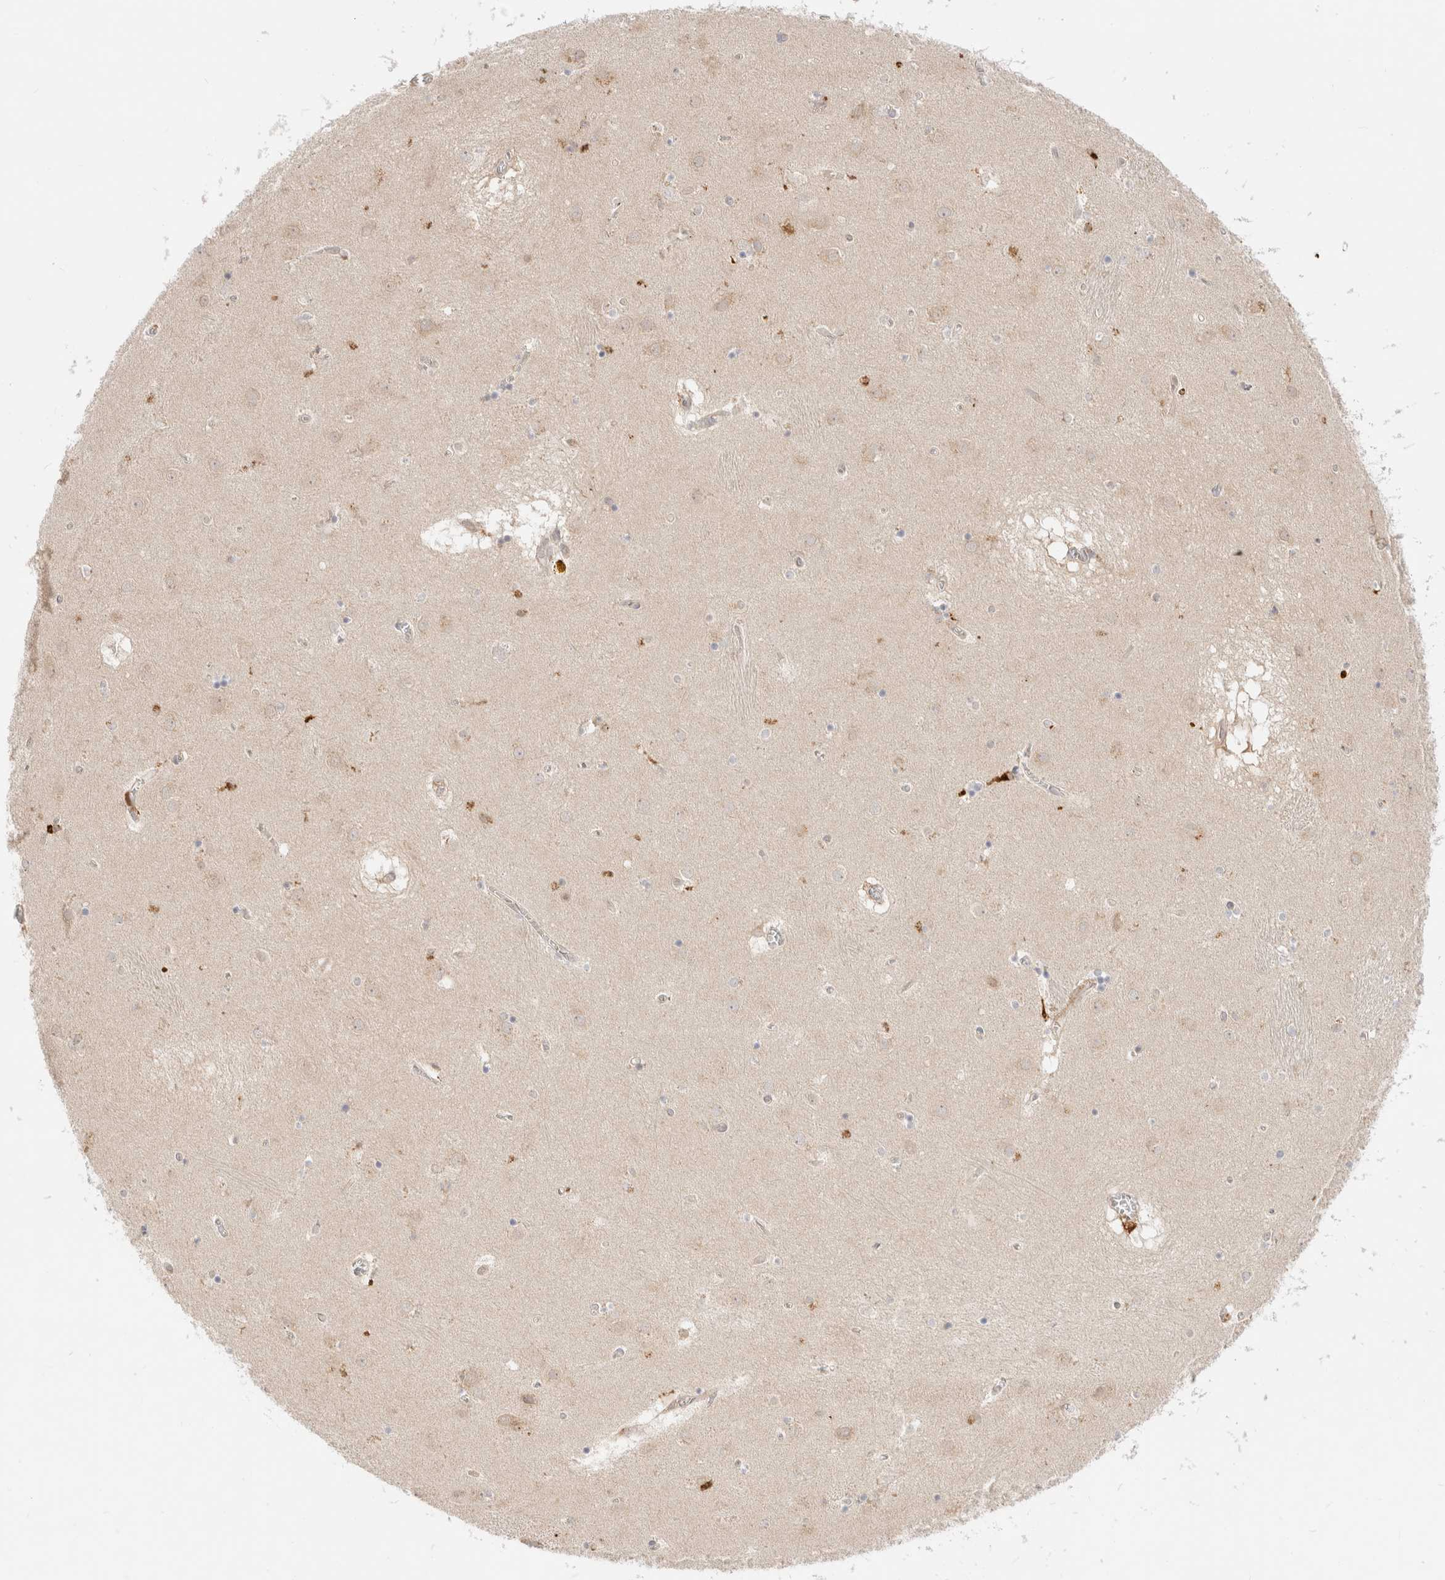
{"staining": {"intensity": "negative", "quantity": "none", "location": "none"}, "tissue": "caudate", "cell_type": "Glial cells", "image_type": "normal", "snomed": [{"axis": "morphology", "description": "Normal tissue, NOS"}, {"axis": "topography", "description": "Lateral ventricle wall"}], "caption": "DAB (3,3'-diaminobenzidine) immunohistochemical staining of benign human caudate reveals no significant expression in glial cells.", "gene": "EFCAB13", "patient": {"sex": "male", "age": 70}}